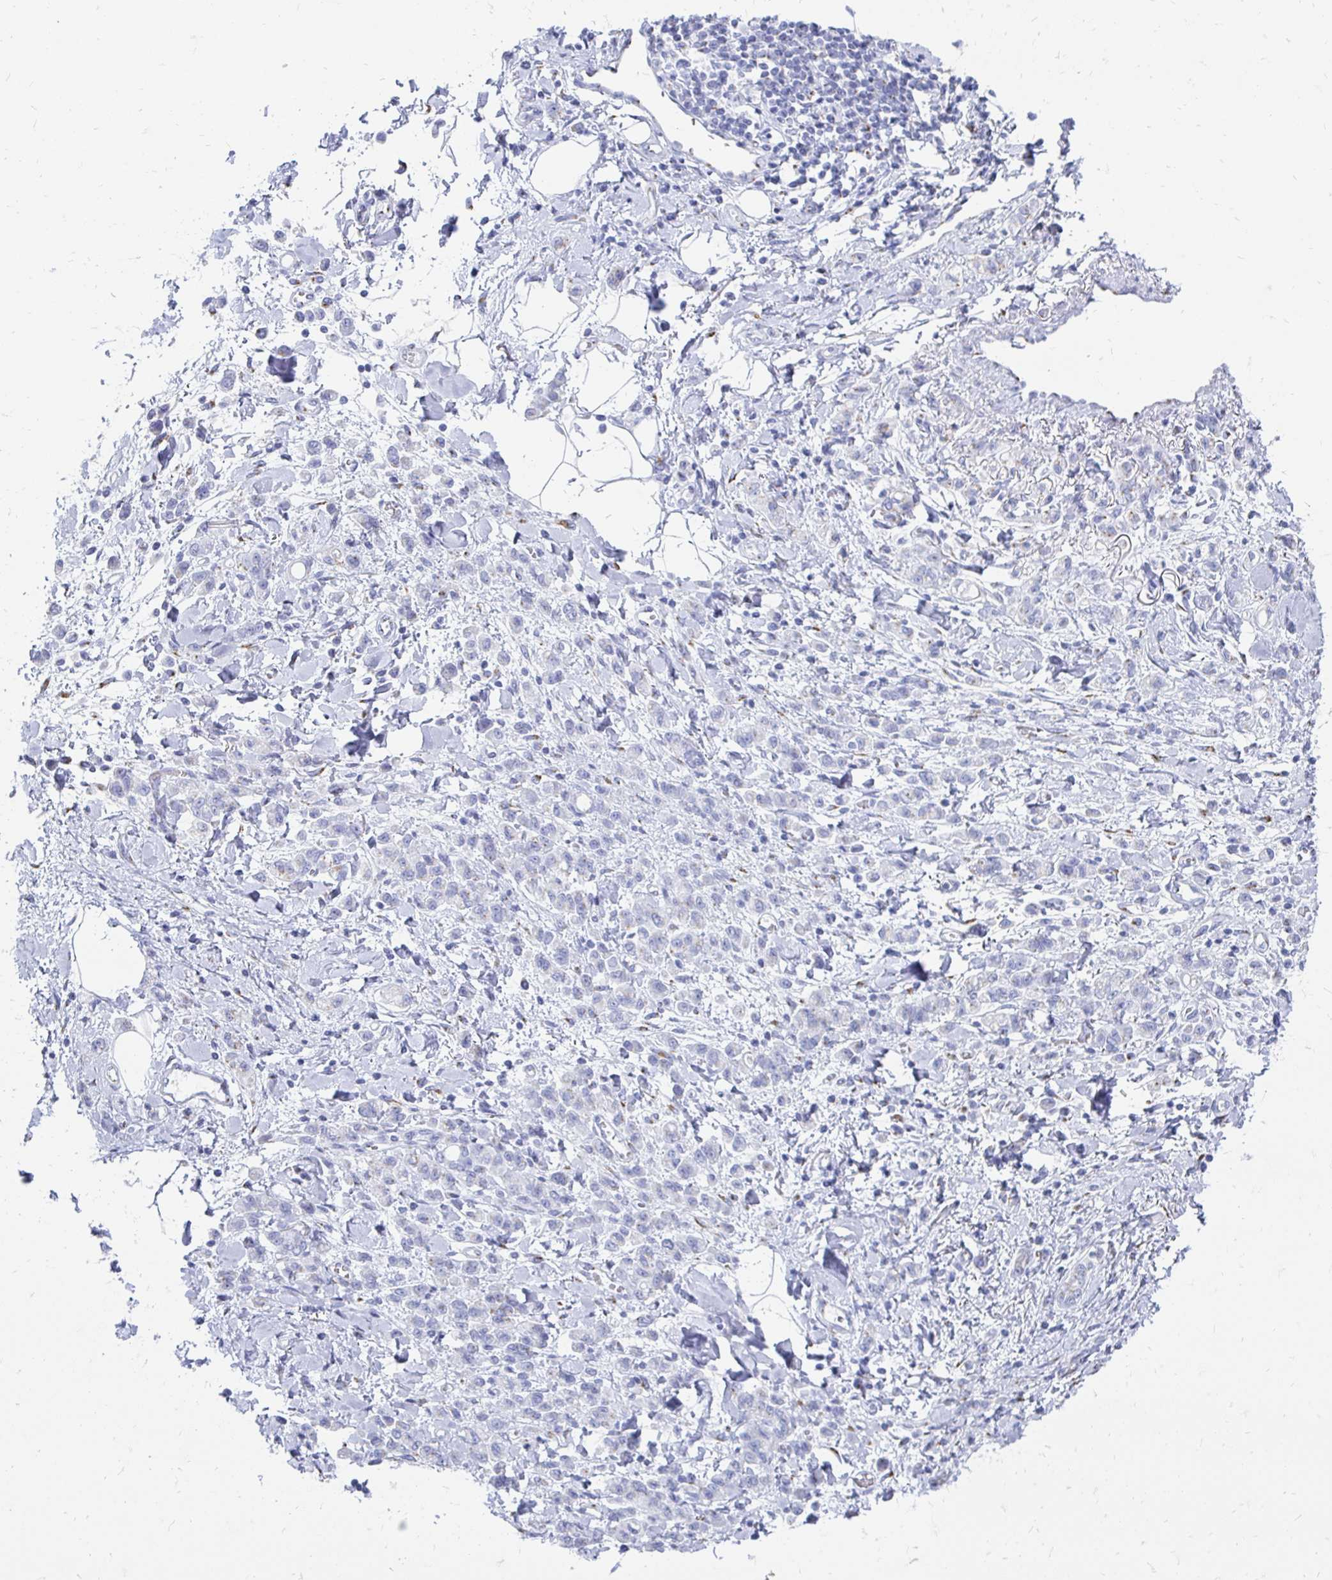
{"staining": {"intensity": "negative", "quantity": "none", "location": "none"}, "tissue": "stomach cancer", "cell_type": "Tumor cells", "image_type": "cancer", "snomed": [{"axis": "morphology", "description": "Adenocarcinoma, NOS"}, {"axis": "topography", "description": "Stomach"}], "caption": "Tumor cells are negative for brown protein staining in adenocarcinoma (stomach).", "gene": "PAGE4", "patient": {"sex": "male", "age": 77}}